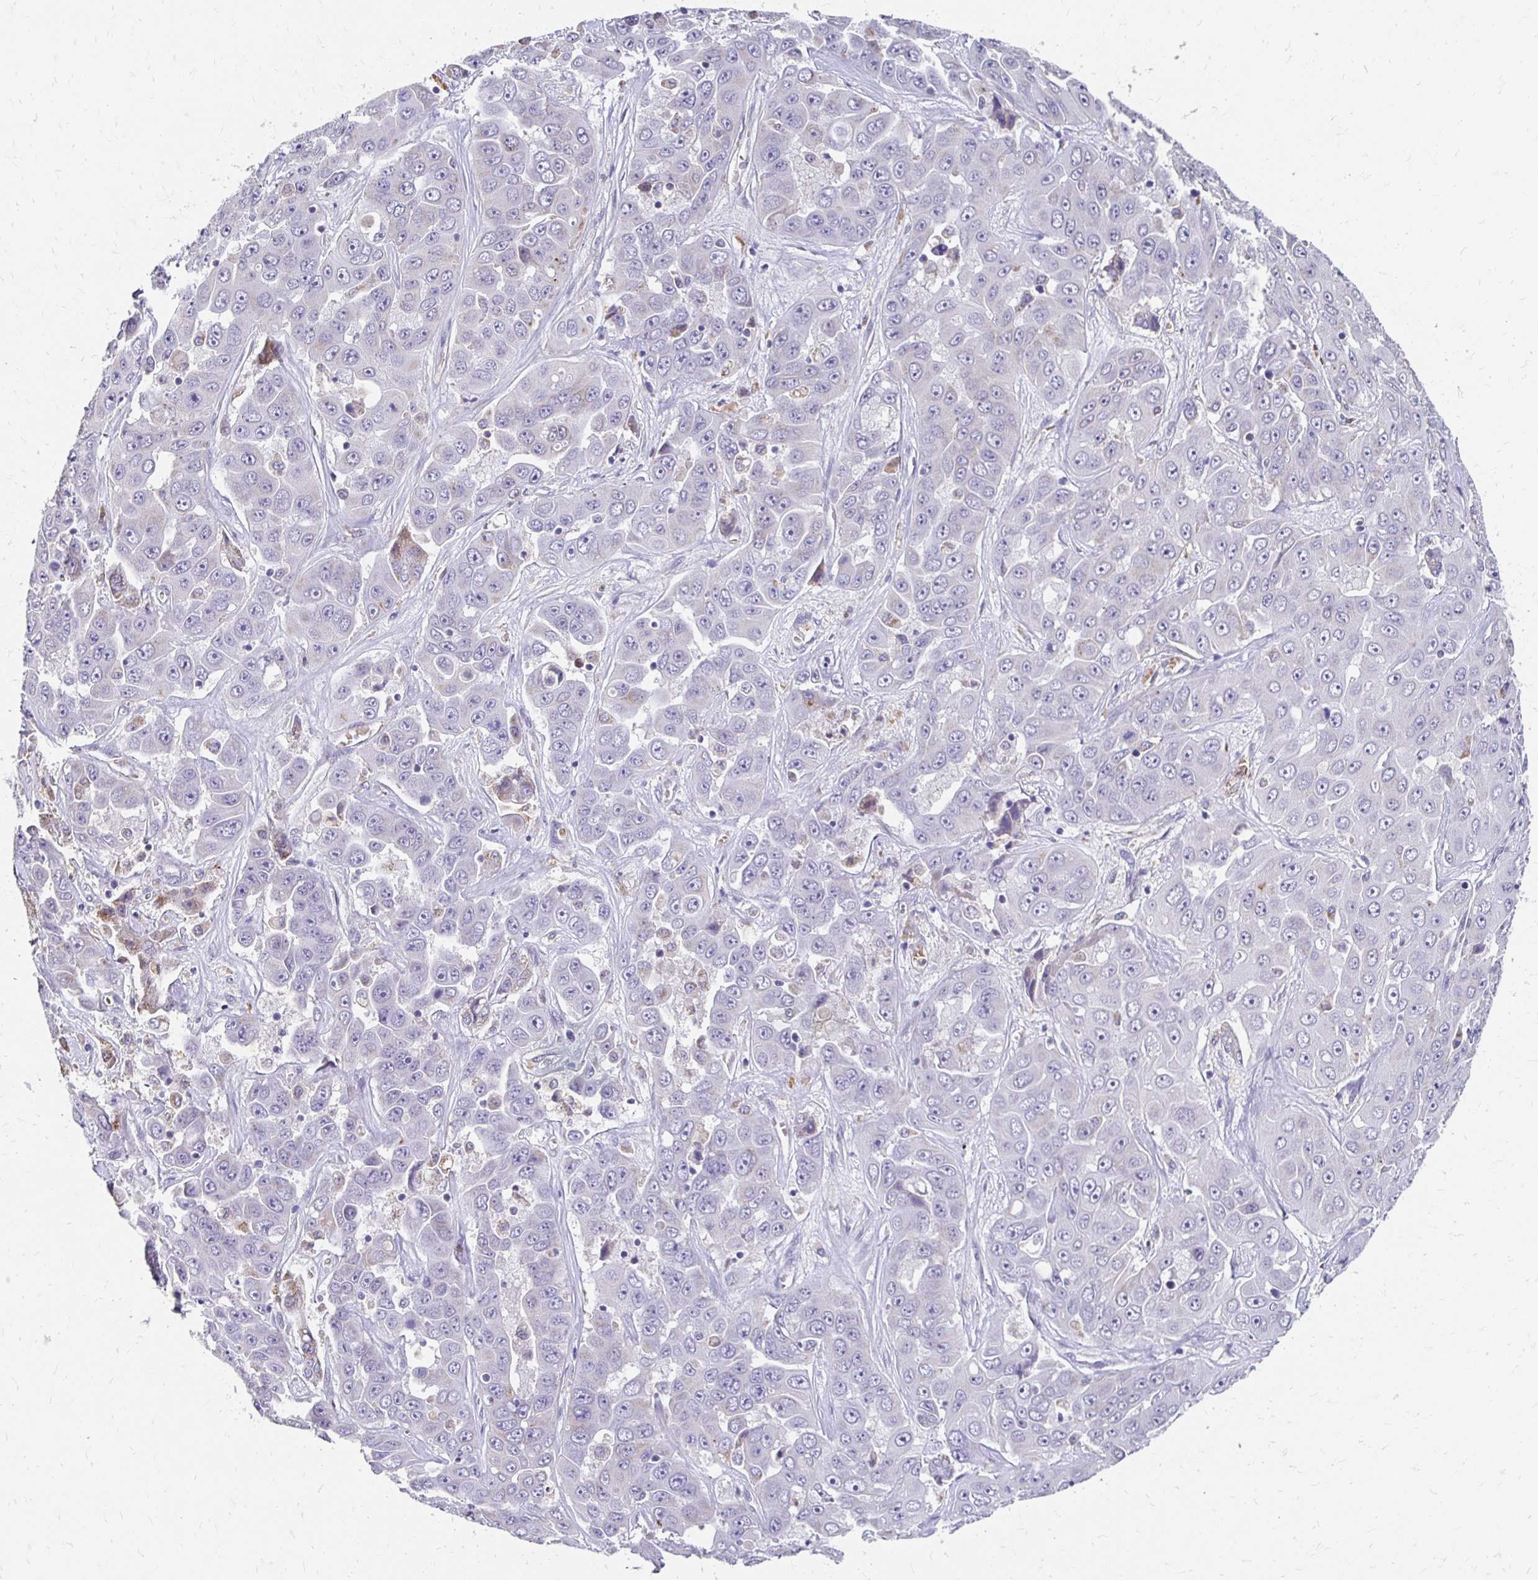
{"staining": {"intensity": "negative", "quantity": "none", "location": "none"}, "tissue": "liver cancer", "cell_type": "Tumor cells", "image_type": "cancer", "snomed": [{"axis": "morphology", "description": "Cholangiocarcinoma"}, {"axis": "topography", "description": "Liver"}], "caption": "Human liver cholangiocarcinoma stained for a protein using immunohistochemistry displays no expression in tumor cells.", "gene": "GK2", "patient": {"sex": "female", "age": 52}}